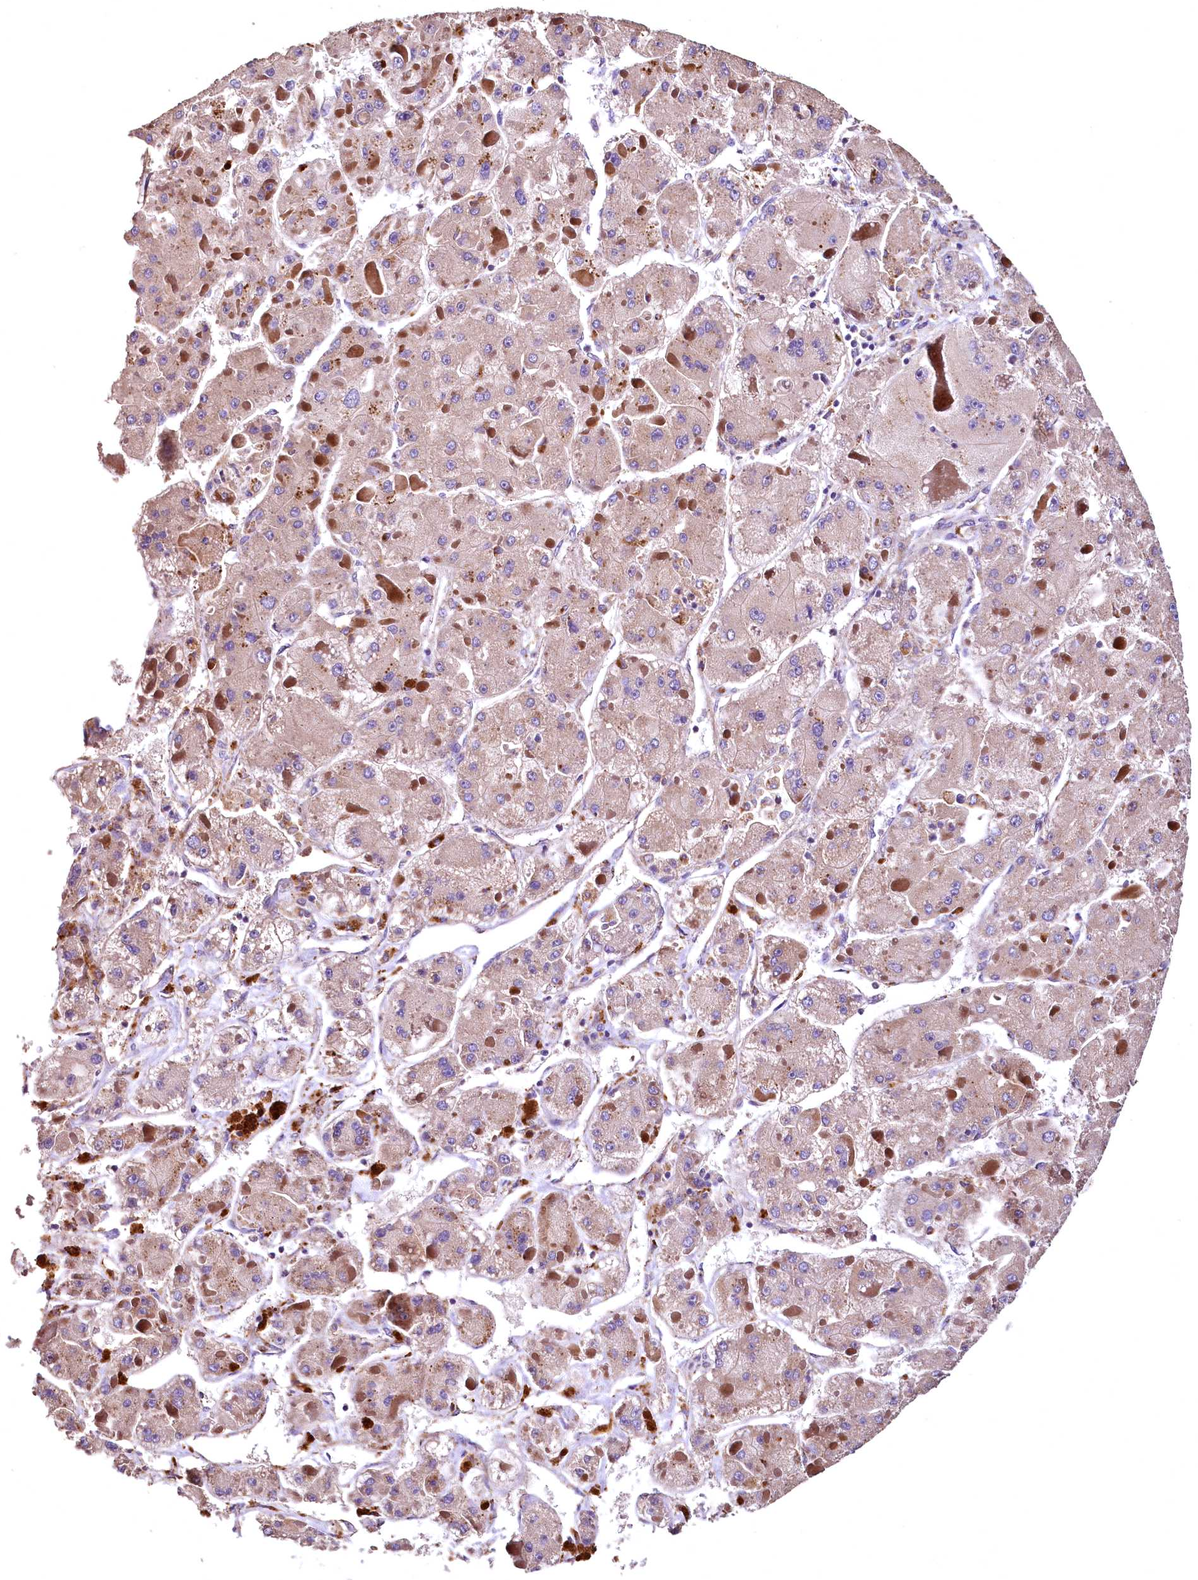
{"staining": {"intensity": "weak", "quantity": ">75%", "location": "cytoplasmic/membranous"}, "tissue": "liver cancer", "cell_type": "Tumor cells", "image_type": "cancer", "snomed": [{"axis": "morphology", "description": "Carcinoma, Hepatocellular, NOS"}, {"axis": "topography", "description": "Liver"}], "caption": "Human liver cancer stained with a brown dye shows weak cytoplasmic/membranous positive positivity in about >75% of tumor cells.", "gene": "RASSF1", "patient": {"sex": "female", "age": 73}}